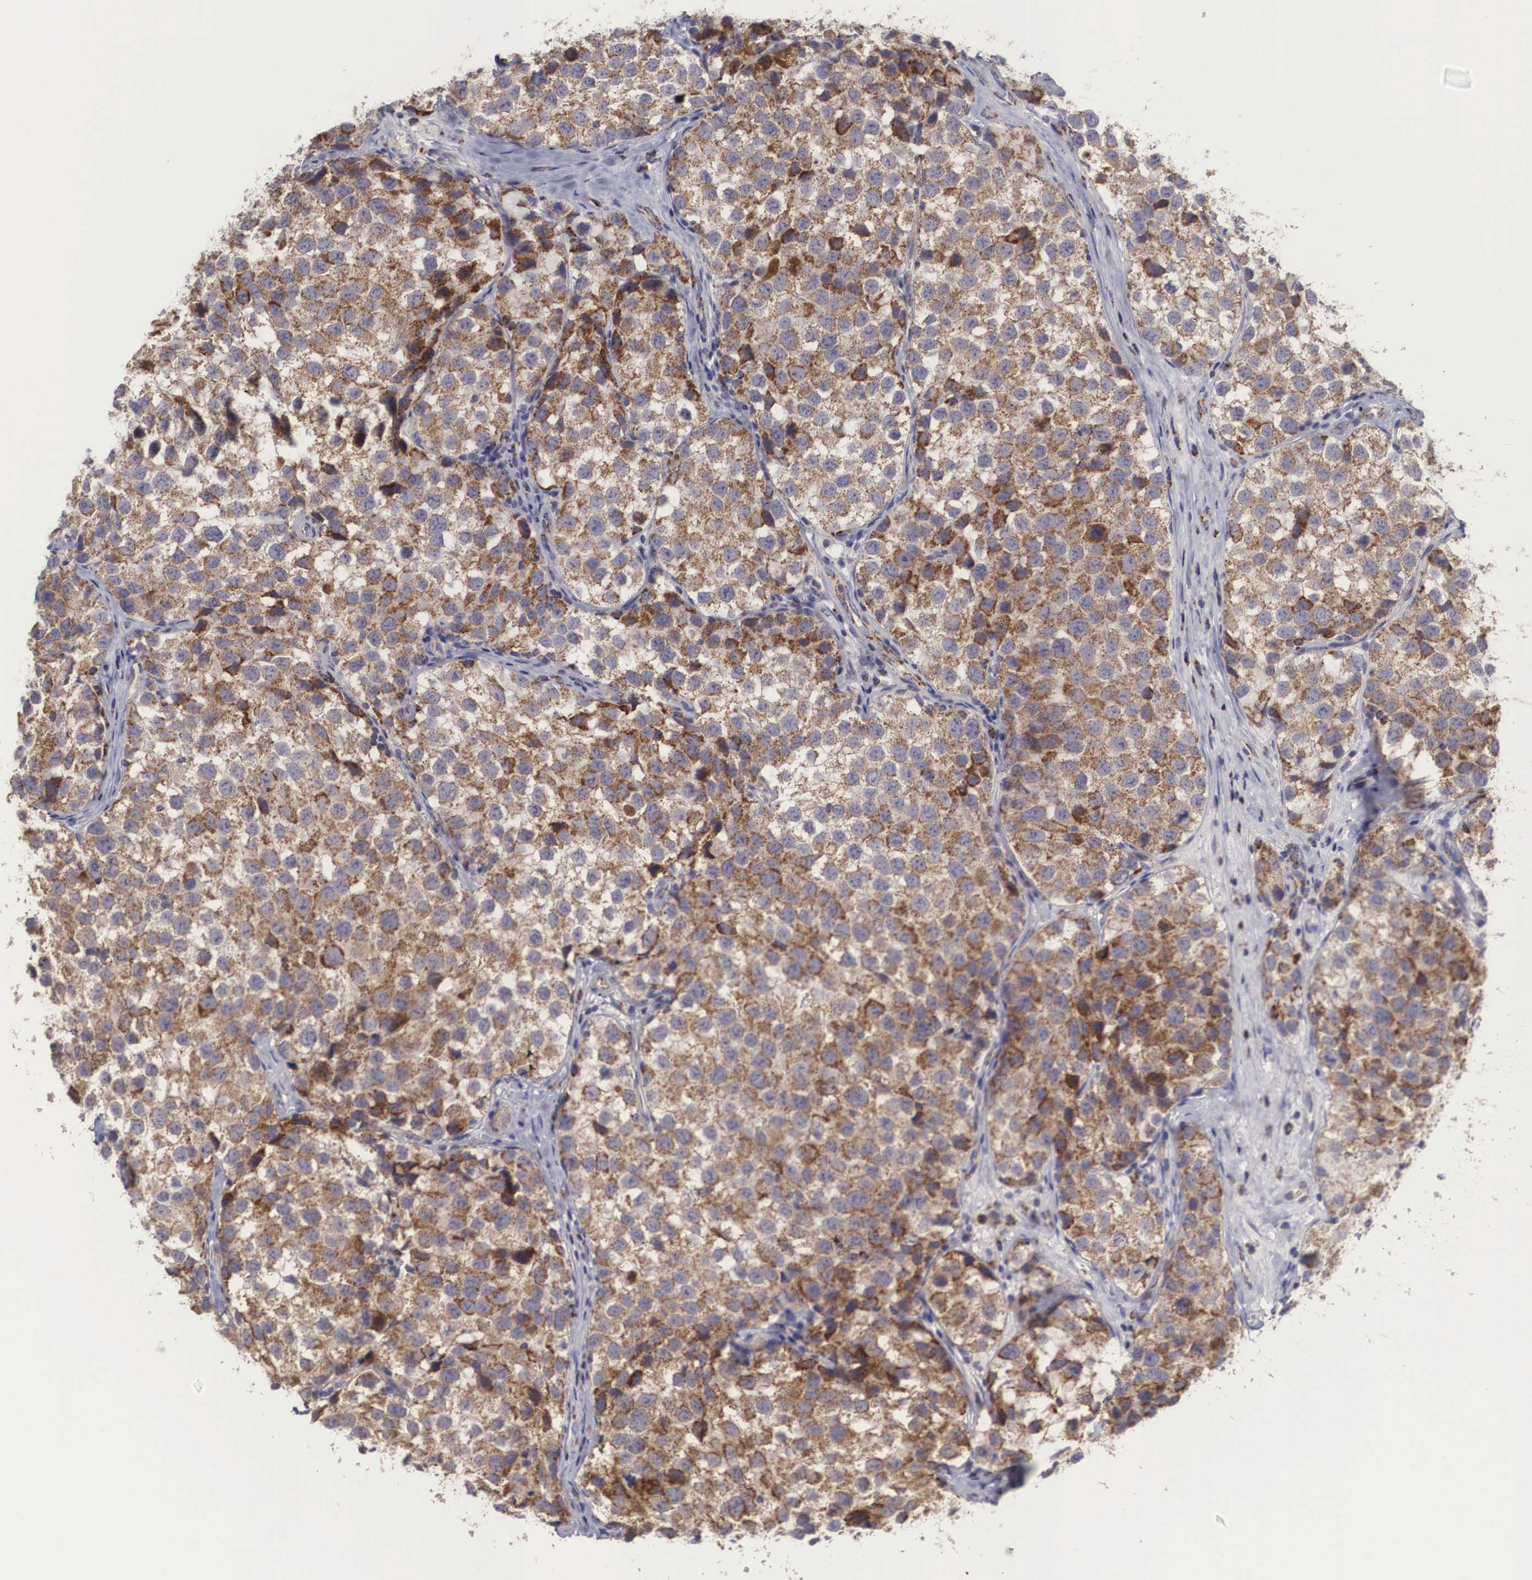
{"staining": {"intensity": "strong", "quantity": ">75%", "location": "cytoplasmic/membranous"}, "tissue": "testis cancer", "cell_type": "Tumor cells", "image_type": "cancer", "snomed": [{"axis": "morphology", "description": "Seminoma, NOS"}, {"axis": "topography", "description": "Testis"}], "caption": "DAB immunohistochemical staining of human testis seminoma reveals strong cytoplasmic/membranous protein staining in about >75% of tumor cells.", "gene": "XPNPEP3", "patient": {"sex": "male", "age": 39}}